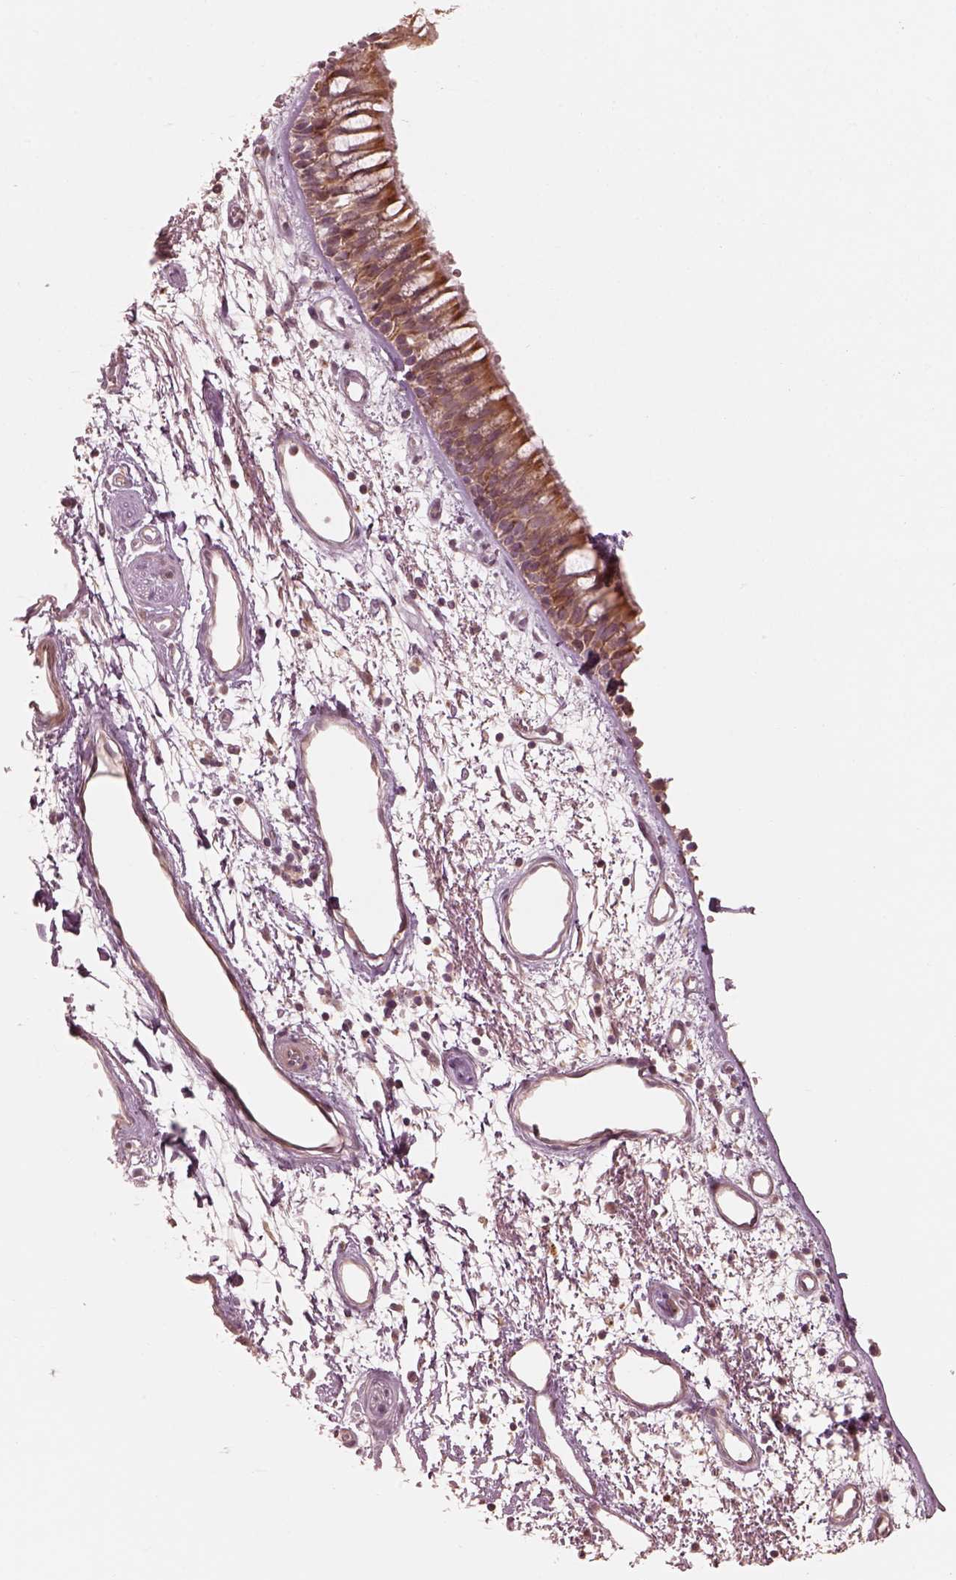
{"staining": {"intensity": "moderate", "quantity": "25%-75%", "location": "cytoplasmic/membranous"}, "tissue": "bronchus", "cell_type": "Respiratory epithelial cells", "image_type": "normal", "snomed": [{"axis": "morphology", "description": "Normal tissue, NOS"}, {"axis": "morphology", "description": "Squamous cell carcinoma, NOS"}, {"axis": "topography", "description": "Cartilage tissue"}, {"axis": "topography", "description": "Bronchus"}, {"axis": "topography", "description": "Lung"}], "caption": "Respiratory epithelial cells reveal moderate cytoplasmic/membranous expression in approximately 25%-75% of cells in unremarkable bronchus.", "gene": "SLC25A46", "patient": {"sex": "male", "age": 66}}